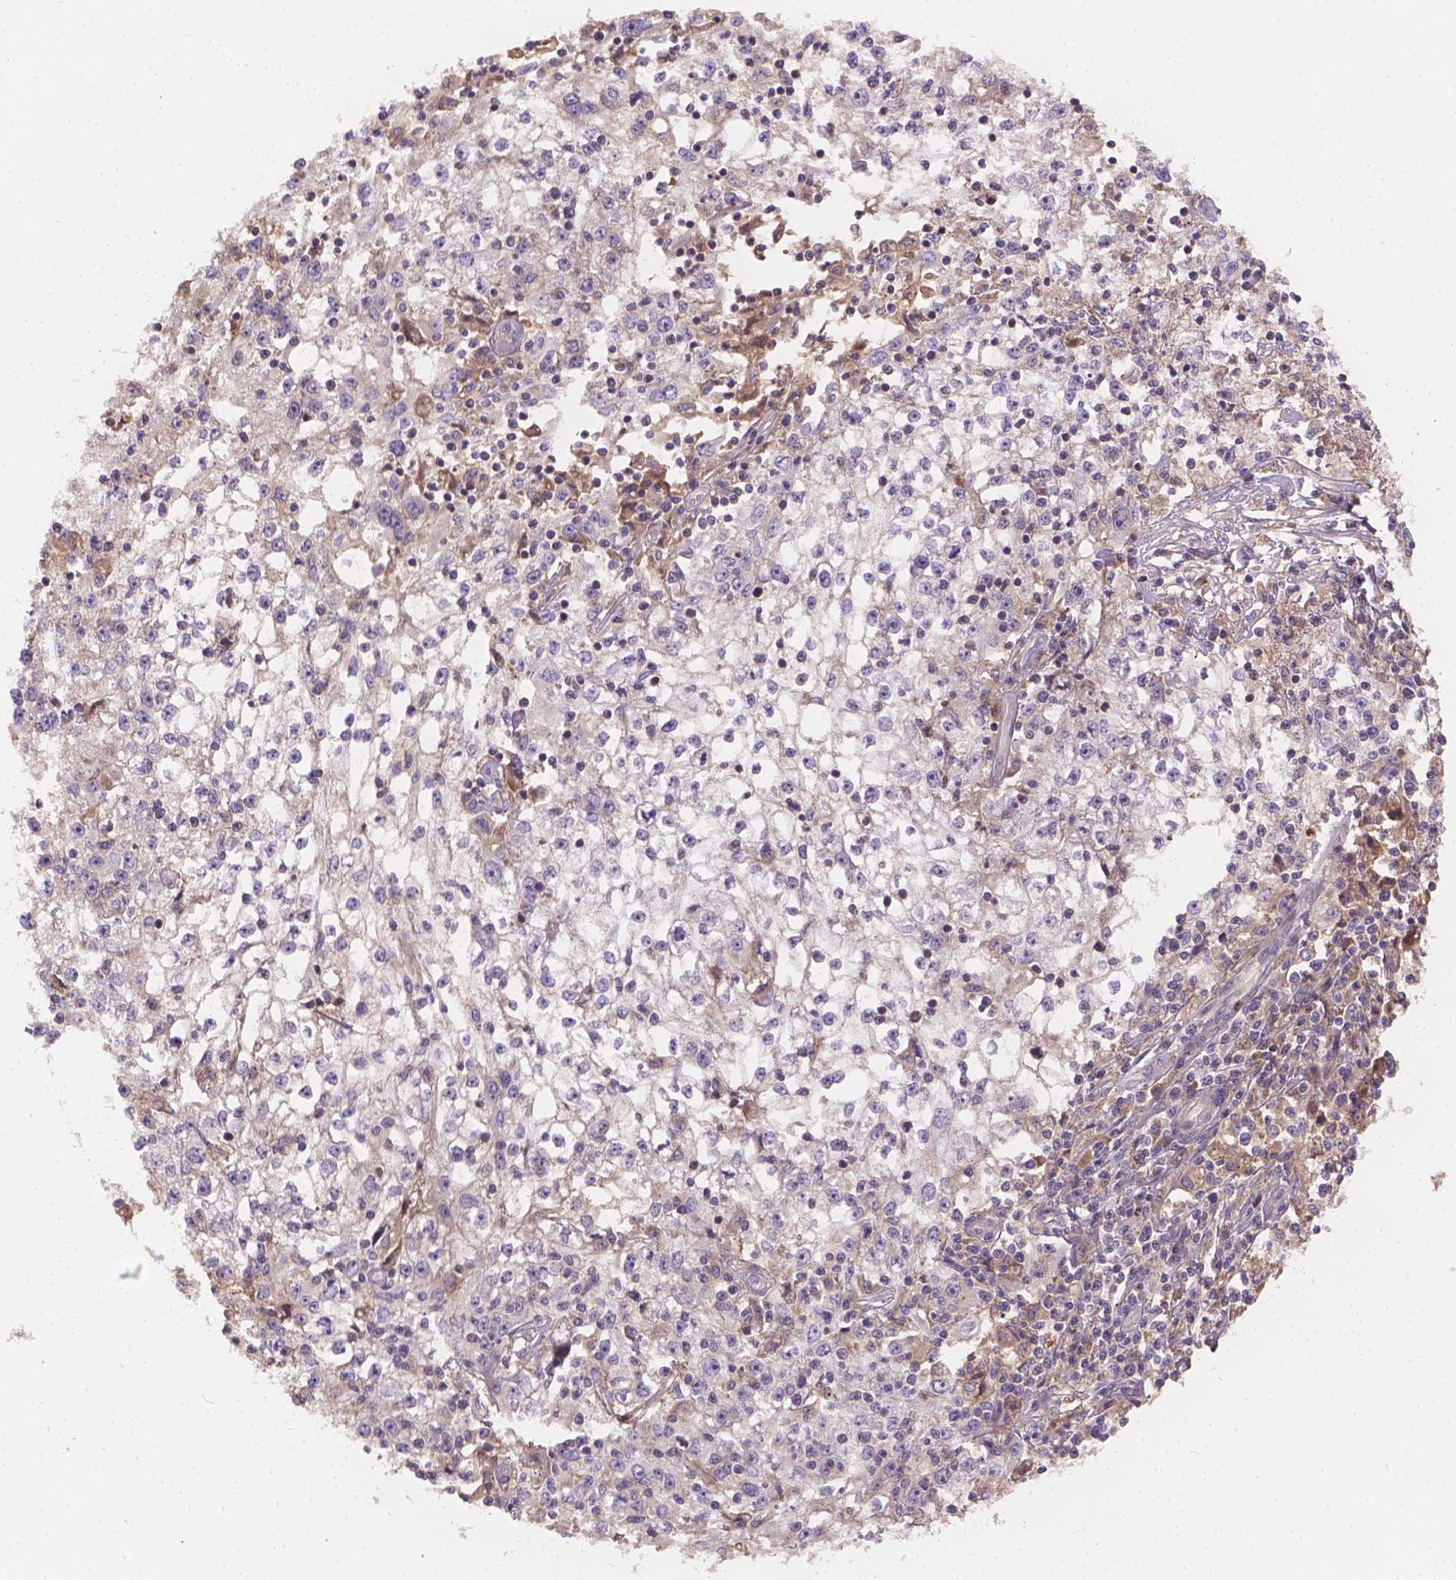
{"staining": {"intensity": "weak", "quantity": "<25%", "location": "cytoplasmic/membranous"}, "tissue": "cervical cancer", "cell_type": "Tumor cells", "image_type": "cancer", "snomed": [{"axis": "morphology", "description": "Squamous cell carcinoma, NOS"}, {"axis": "topography", "description": "Cervix"}], "caption": "Protein analysis of cervical cancer (squamous cell carcinoma) exhibits no significant positivity in tumor cells.", "gene": "CDK10", "patient": {"sex": "female", "age": 85}}